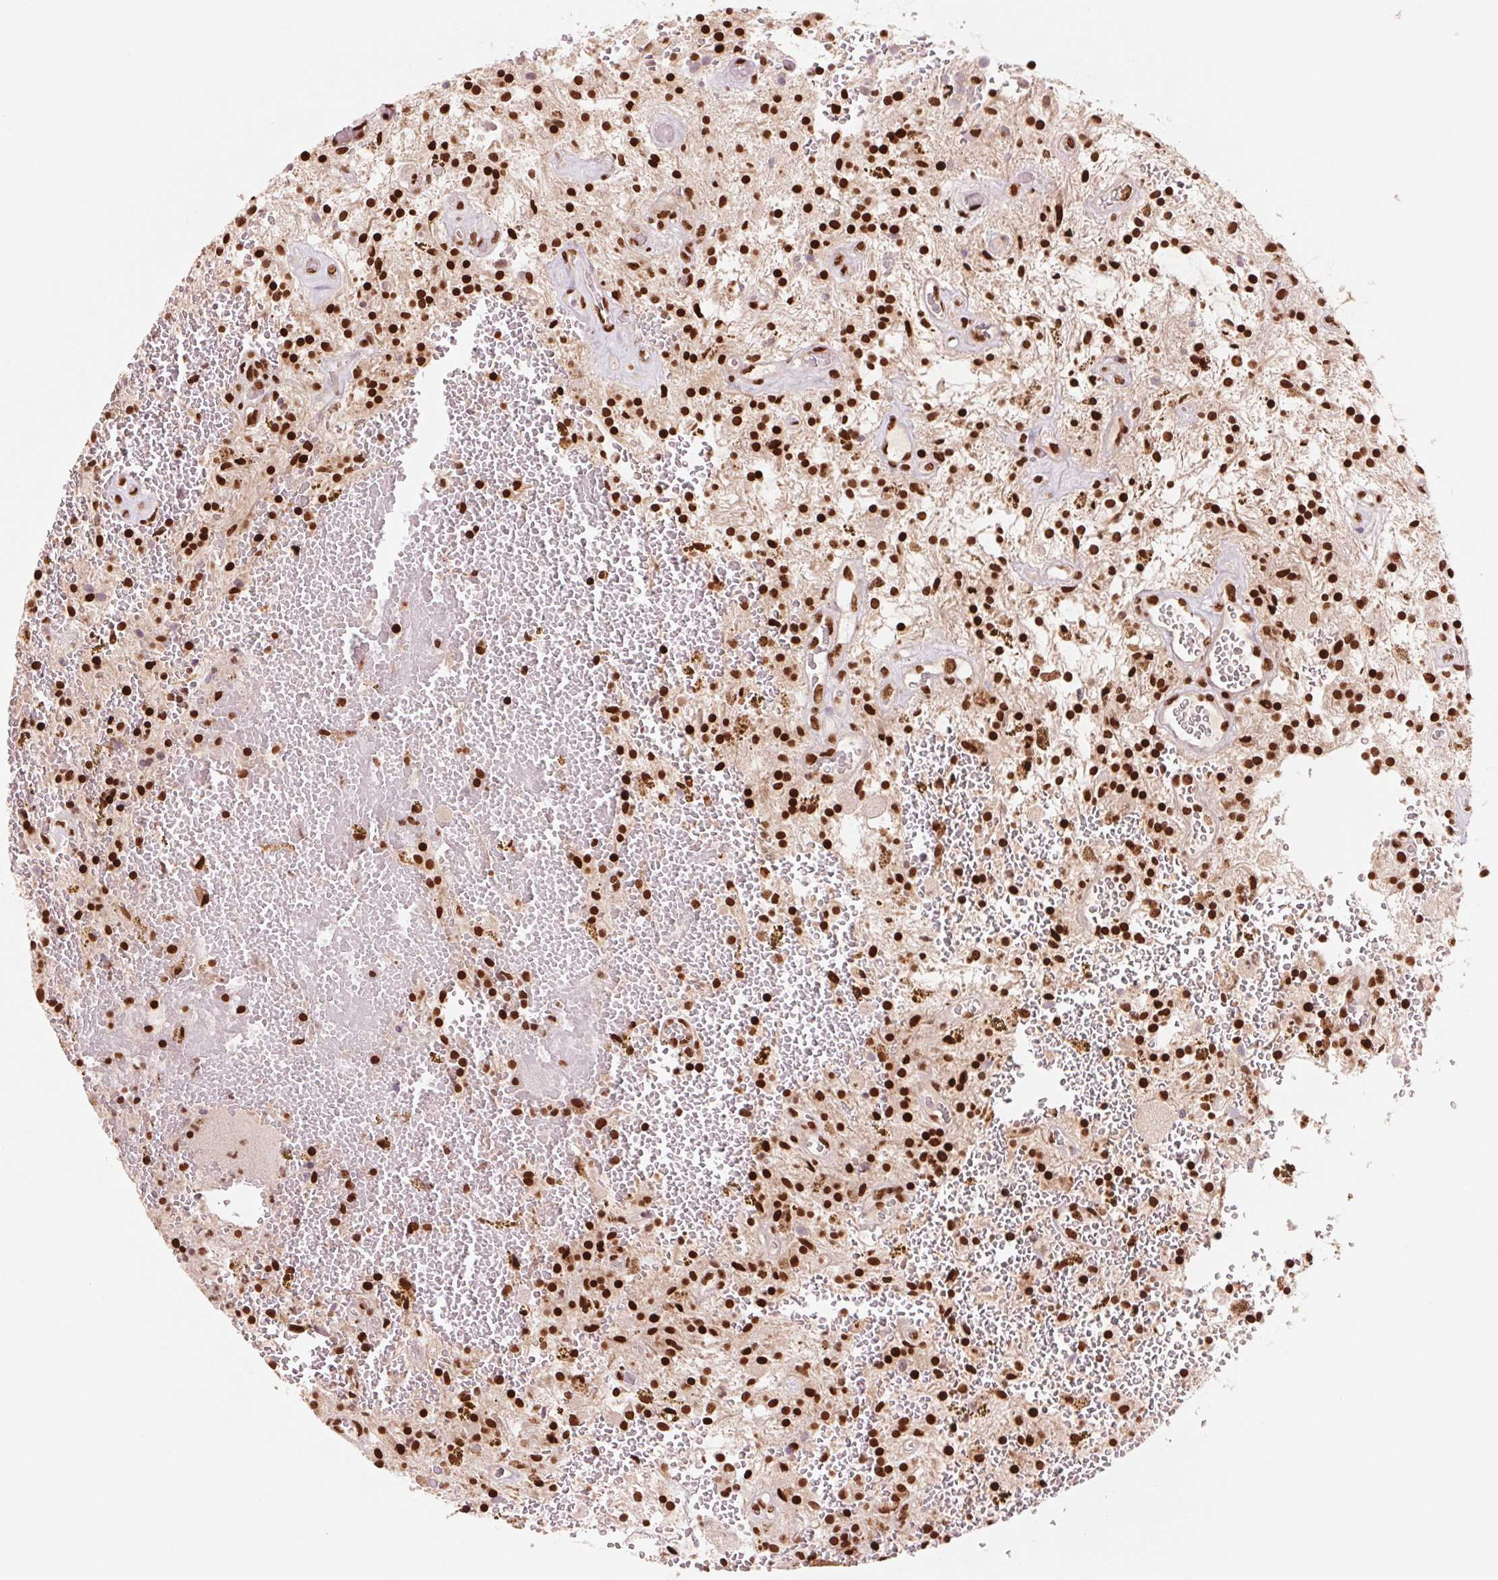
{"staining": {"intensity": "strong", "quantity": ">75%", "location": "nuclear"}, "tissue": "glioma", "cell_type": "Tumor cells", "image_type": "cancer", "snomed": [{"axis": "morphology", "description": "Glioma, malignant, Low grade"}, {"axis": "topography", "description": "Cerebellum"}], "caption": "Immunohistochemistry of human glioma exhibits high levels of strong nuclear staining in approximately >75% of tumor cells. (DAB (3,3'-diaminobenzidine) = brown stain, brightfield microscopy at high magnification).", "gene": "TTLL9", "patient": {"sex": "female", "age": 14}}